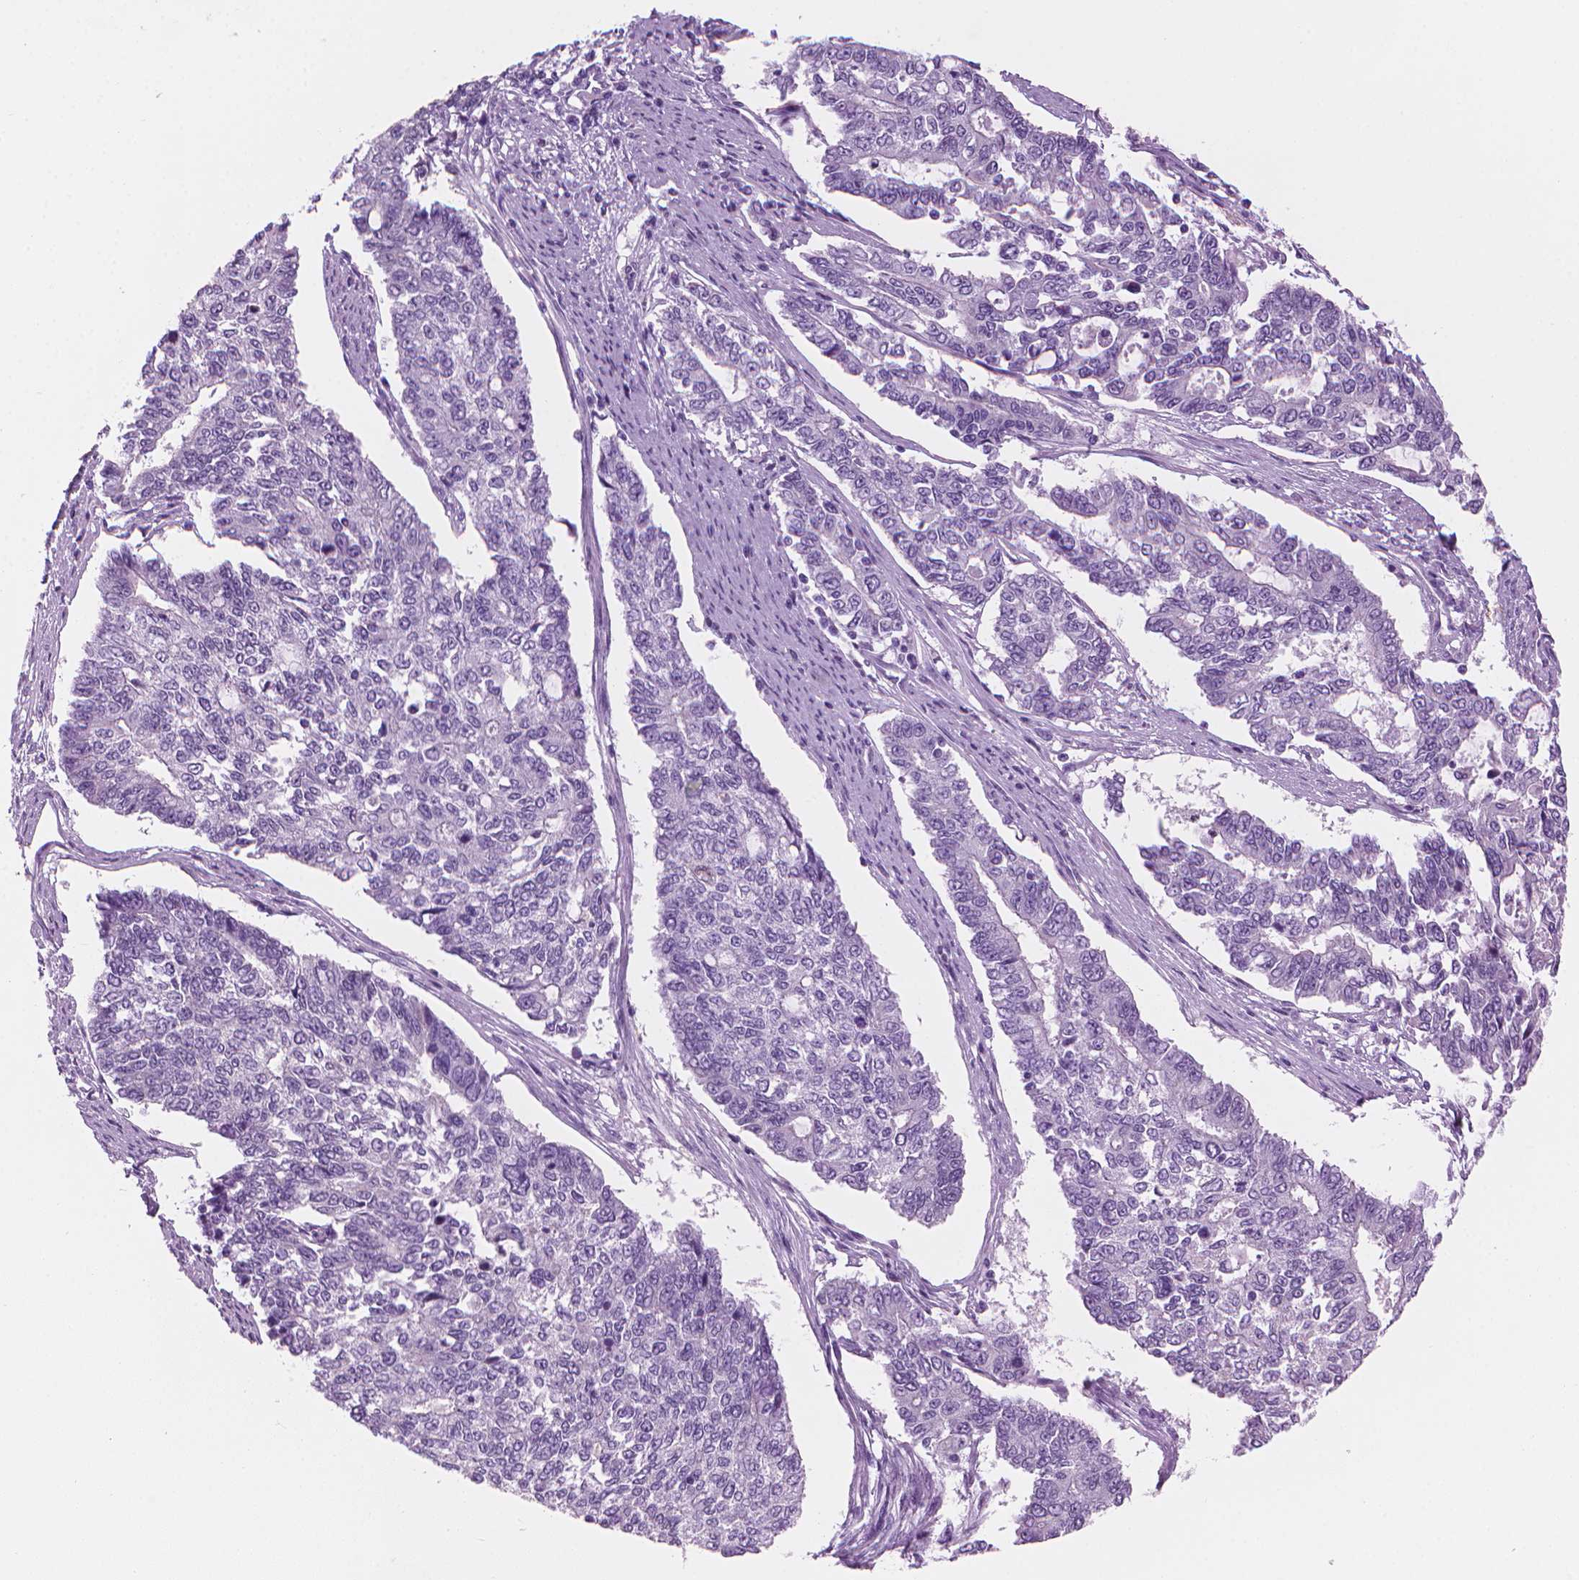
{"staining": {"intensity": "negative", "quantity": "none", "location": "none"}, "tissue": "endometrial cancer", "cell_type": "Tumor cells", "image_type": "cancer", "snomed": [{"axis": "morphology", "description": "Adenocarcinoma, NOS"}, {"axis": "topography", "description": "Uterus"}], "caption": "A high-resolution micrograph shows immunohistochemistry (IHC) staining of adenocarcinoma (endometrial), which exhibits no significant positivity in tumor cells.", "gene": "TTC29", "patient": {"sex": "female", "age": 59}}